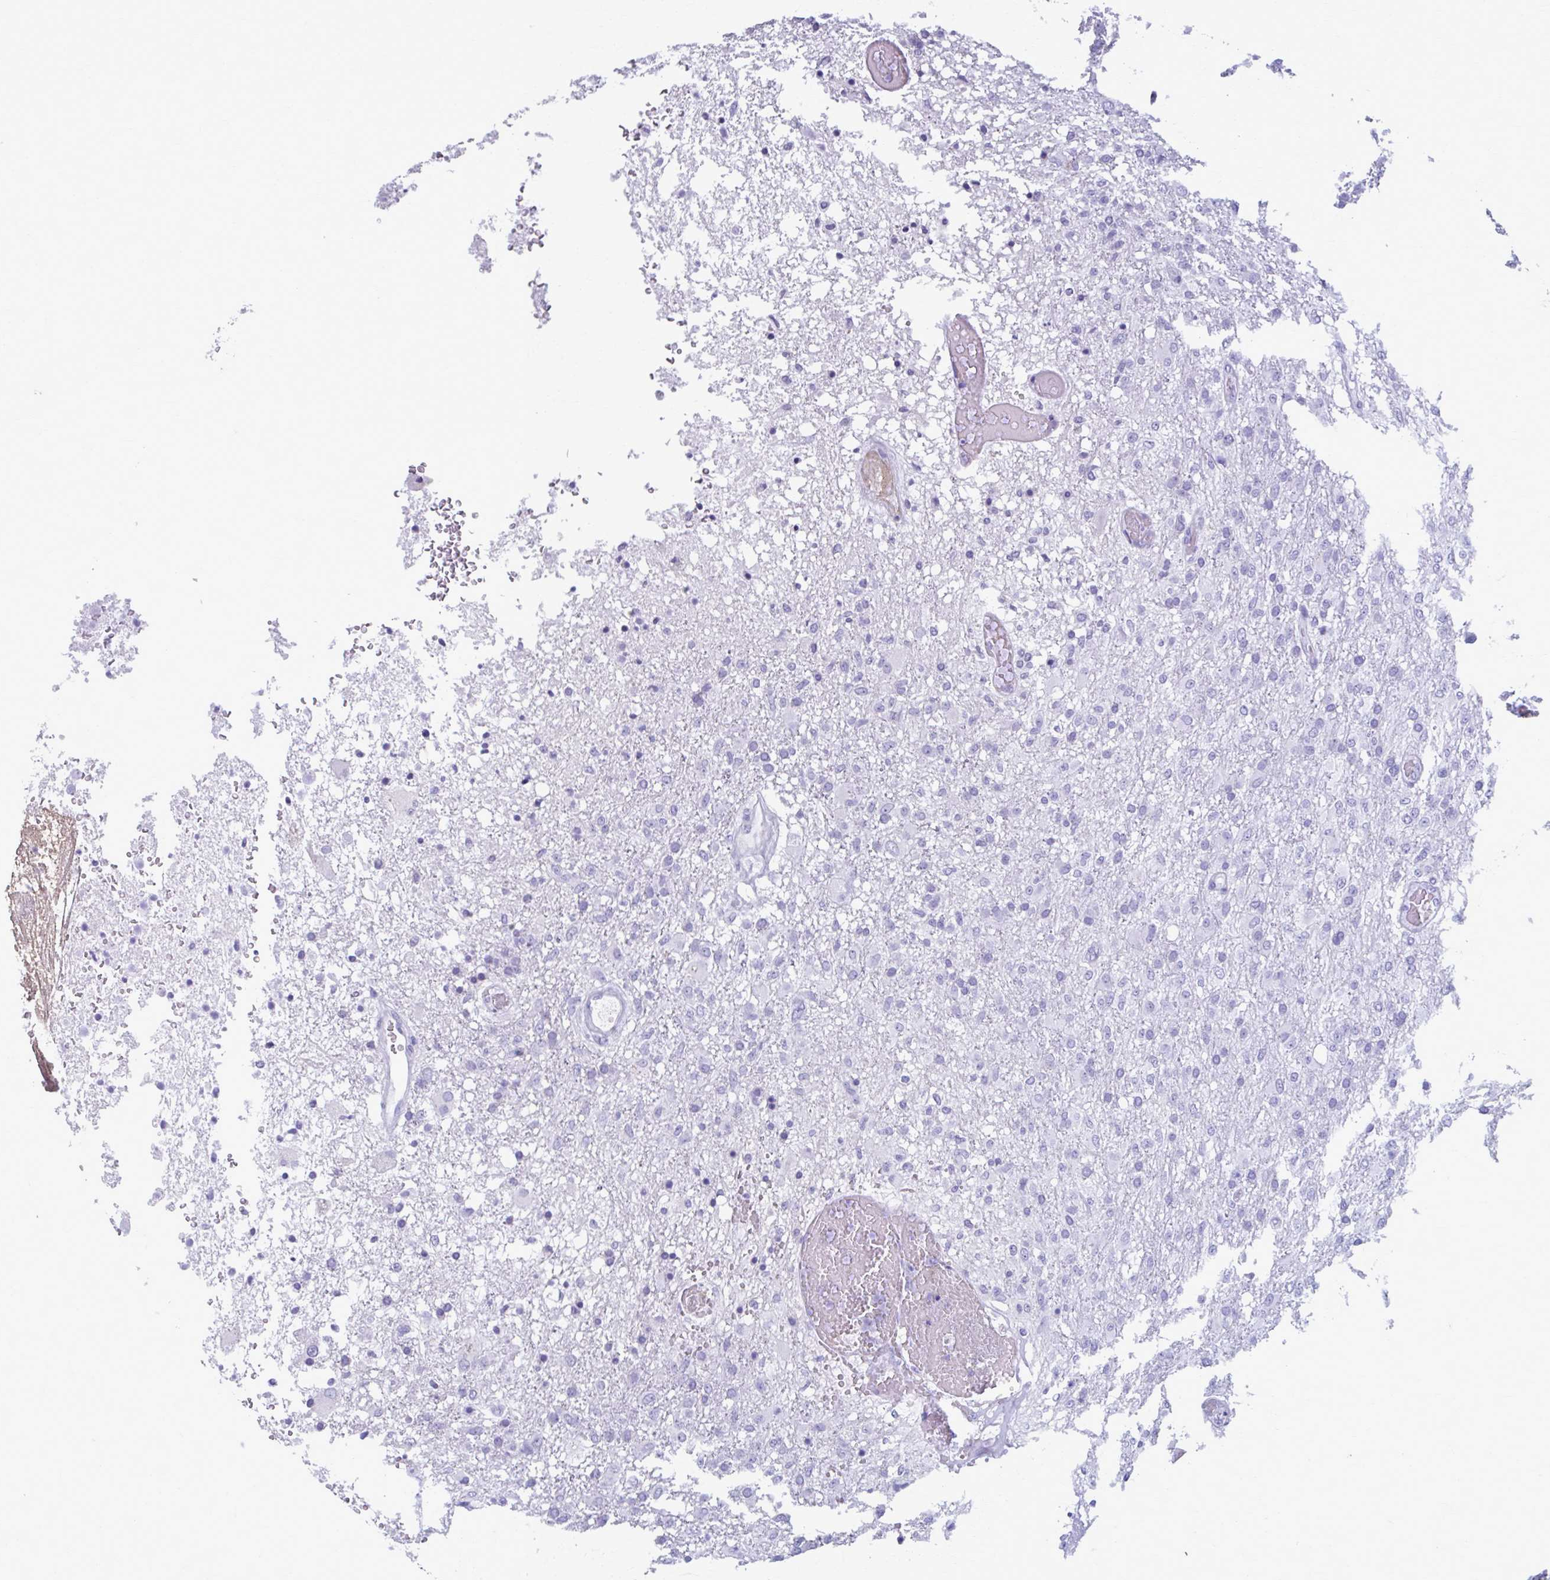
{"staining": {"intensity": "negative", "quantity": "none", "location": "none"}, "tissue": "glioma", "cell_type": "Tumor cells", "image_type": "cancer", "snomed": [{"axis": "morphology", "description": "Glioma, malignant, High grade"}, {"axis": "topography", "description": "Brain"}], "caption": "High magnification brightfield microscopy of malignant glioma (high-grade) stained with DAB (3,3'-diaminobenzidine) (brown) and counterstained with hematoxylin (blue): tumor cells show no significant staining.", "gene": "MPLKIP", "patient": {"sex": "female", "age": 74}}